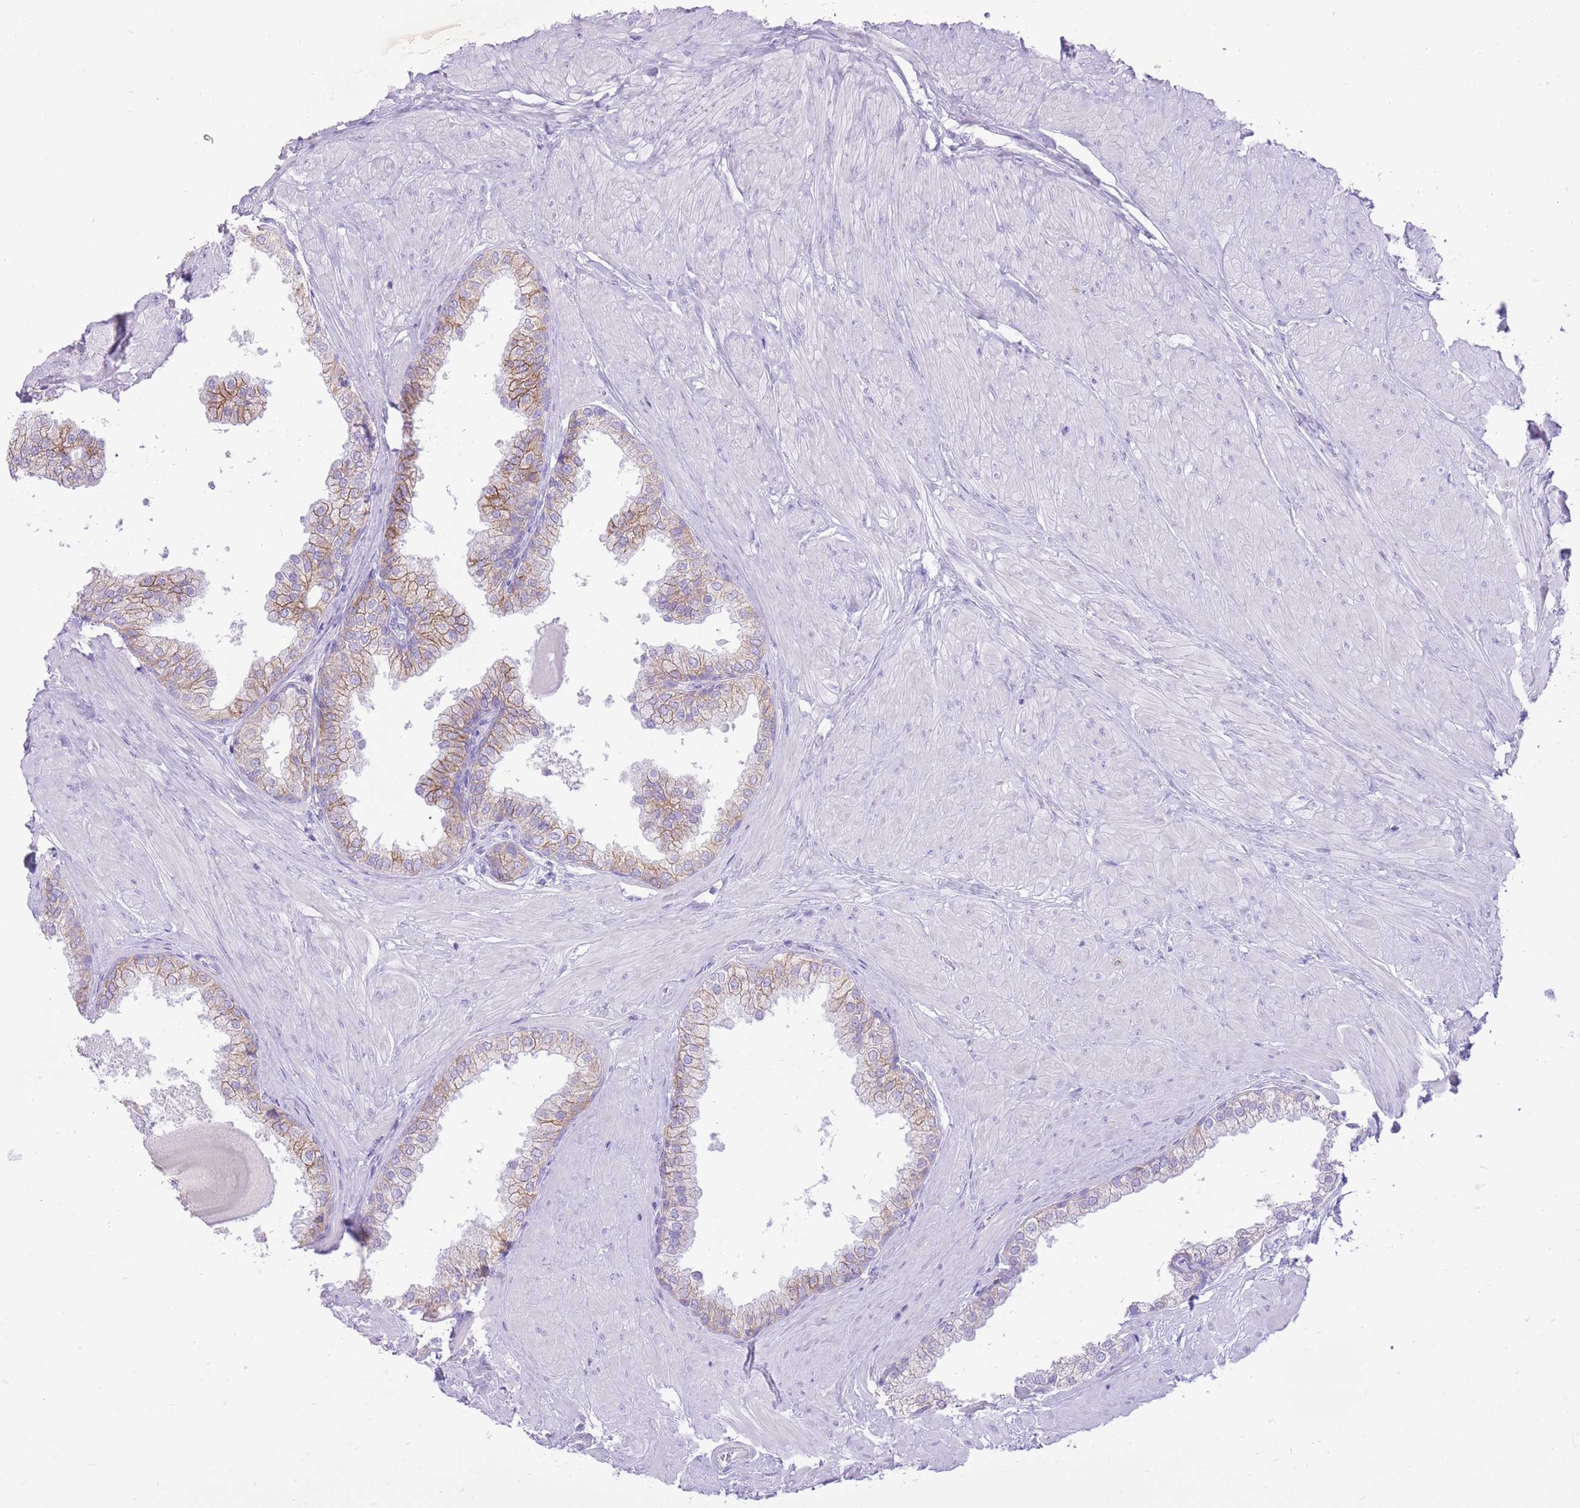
{"staining": {"intensity": "moderate", "quantity": "<25%", "location": "cytoplasmic/membranous"}, "tissue": "prostate", "cell_type": "Glandular cells", "image_type": "normal", "snomed": [{"axis": "morphology", "description": "Normal tissue, NOS"}, {"axis": "topography", "description": "Prostate"}], "caption": "Immunohistochemical staining of unremarkable human prostate demonstrates <25% levels of moderate cytoplasmic/membranous protein expression in about <25% of glandular cells.", "gene": "SLC4A4", "patient": {"sex": "male", "age": 48}}